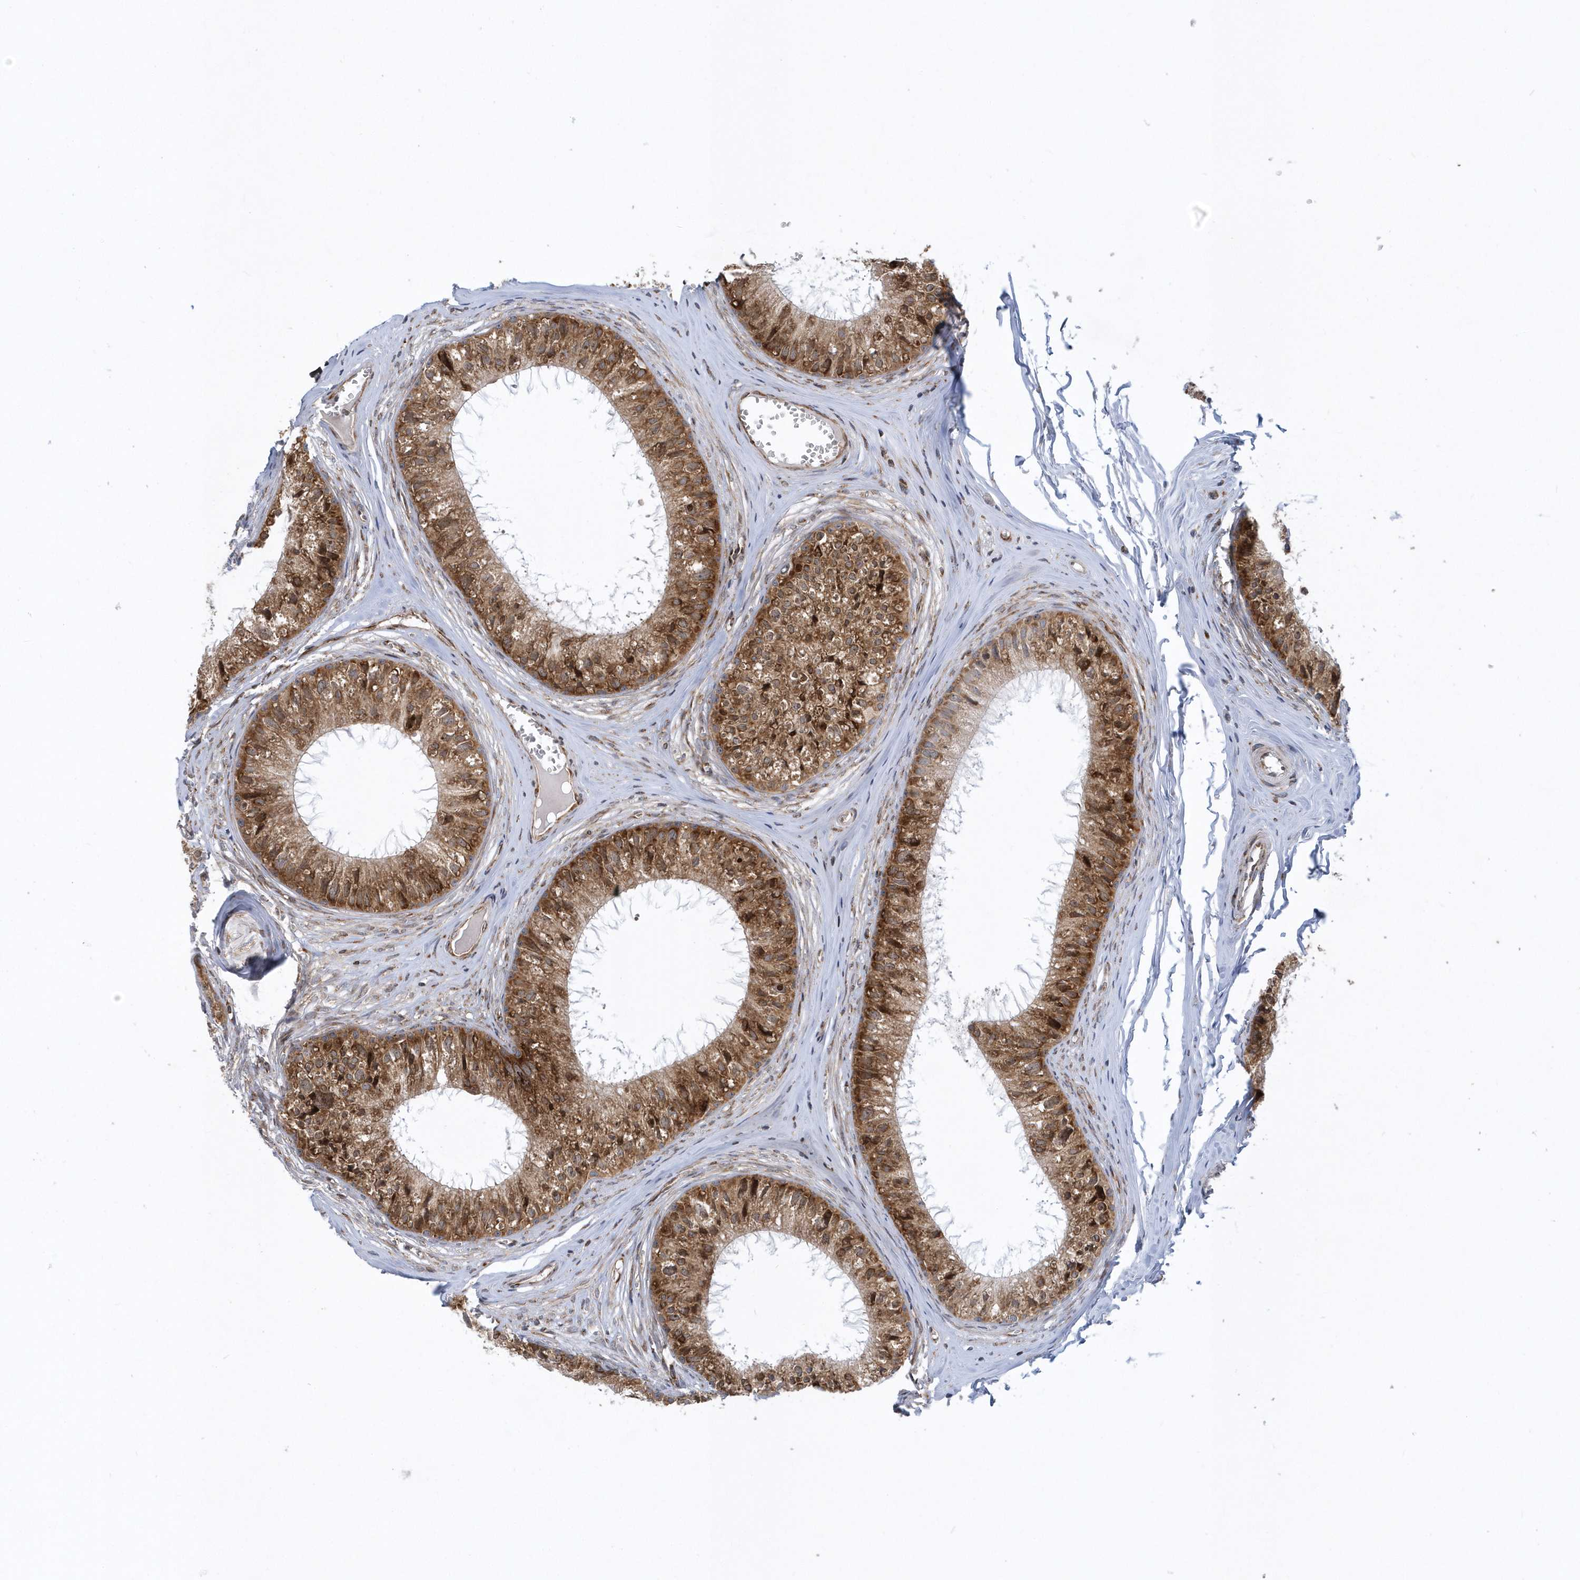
{"staining": {"intensity": "moderate", "quantity": ">75%", "location": "cytoplasmic/membranous"}, "tissue": "epididymis", "cell_type": "Glandular cells", "image_type": "normal", "snomed": [{"axis": "morphology", "description": "Normal tissue, NOS"}, {"axis": "topography", "description": "Epididymis"}], "caption": "Glandular cells exhibit medium levels of moderate cytoplasmic/membranous staining in about >75% of cells in benign epididymis. (DAB (3,3'-diaminobenzidine) IHC with brightfield microscopy, high magnification).", "gene": "PHF1", "patient": {"sex": "male", "age": 36}}